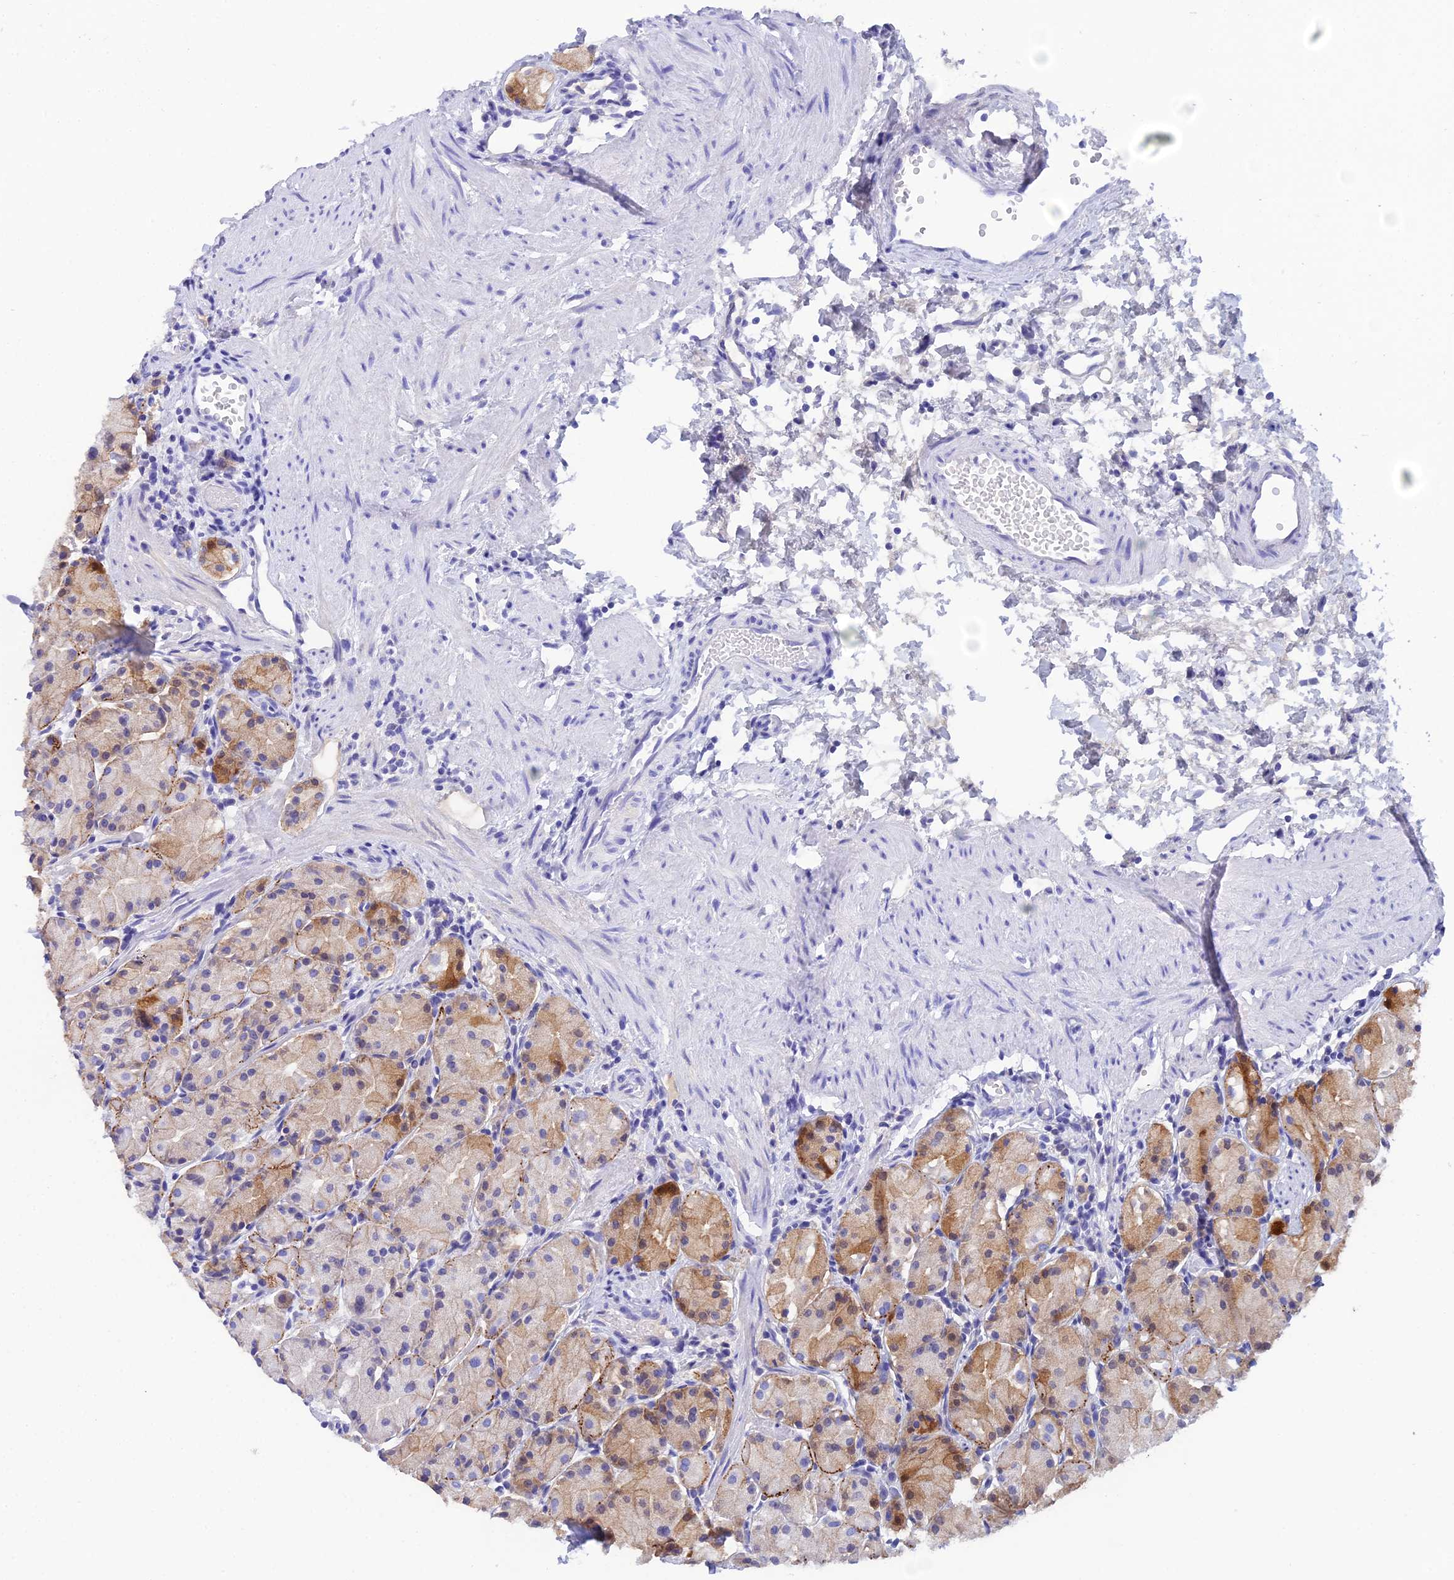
{"staining": {"intensity": "moderate", "quantity": "<25%", "location": "cytoplasmic/membranous"}, "tissue": "stomach", "cell_type": "Glandular cells", "image_type": "normal", "snomed": [{"axis": "morphology", "description": "Normal tissue, NOS"}, {"axis": "topography", "description": "Stomach, upper"}], "caption": "The photomicrograph reveals staining of benign stomach, revealing moderate cytoplasmic/membranous protein expression (brown color) within glandular cells. (IHC, brightfield microscopy, high magnification).", "gene": "REG1A", "patient": {"sex": "male", "age": 47}}